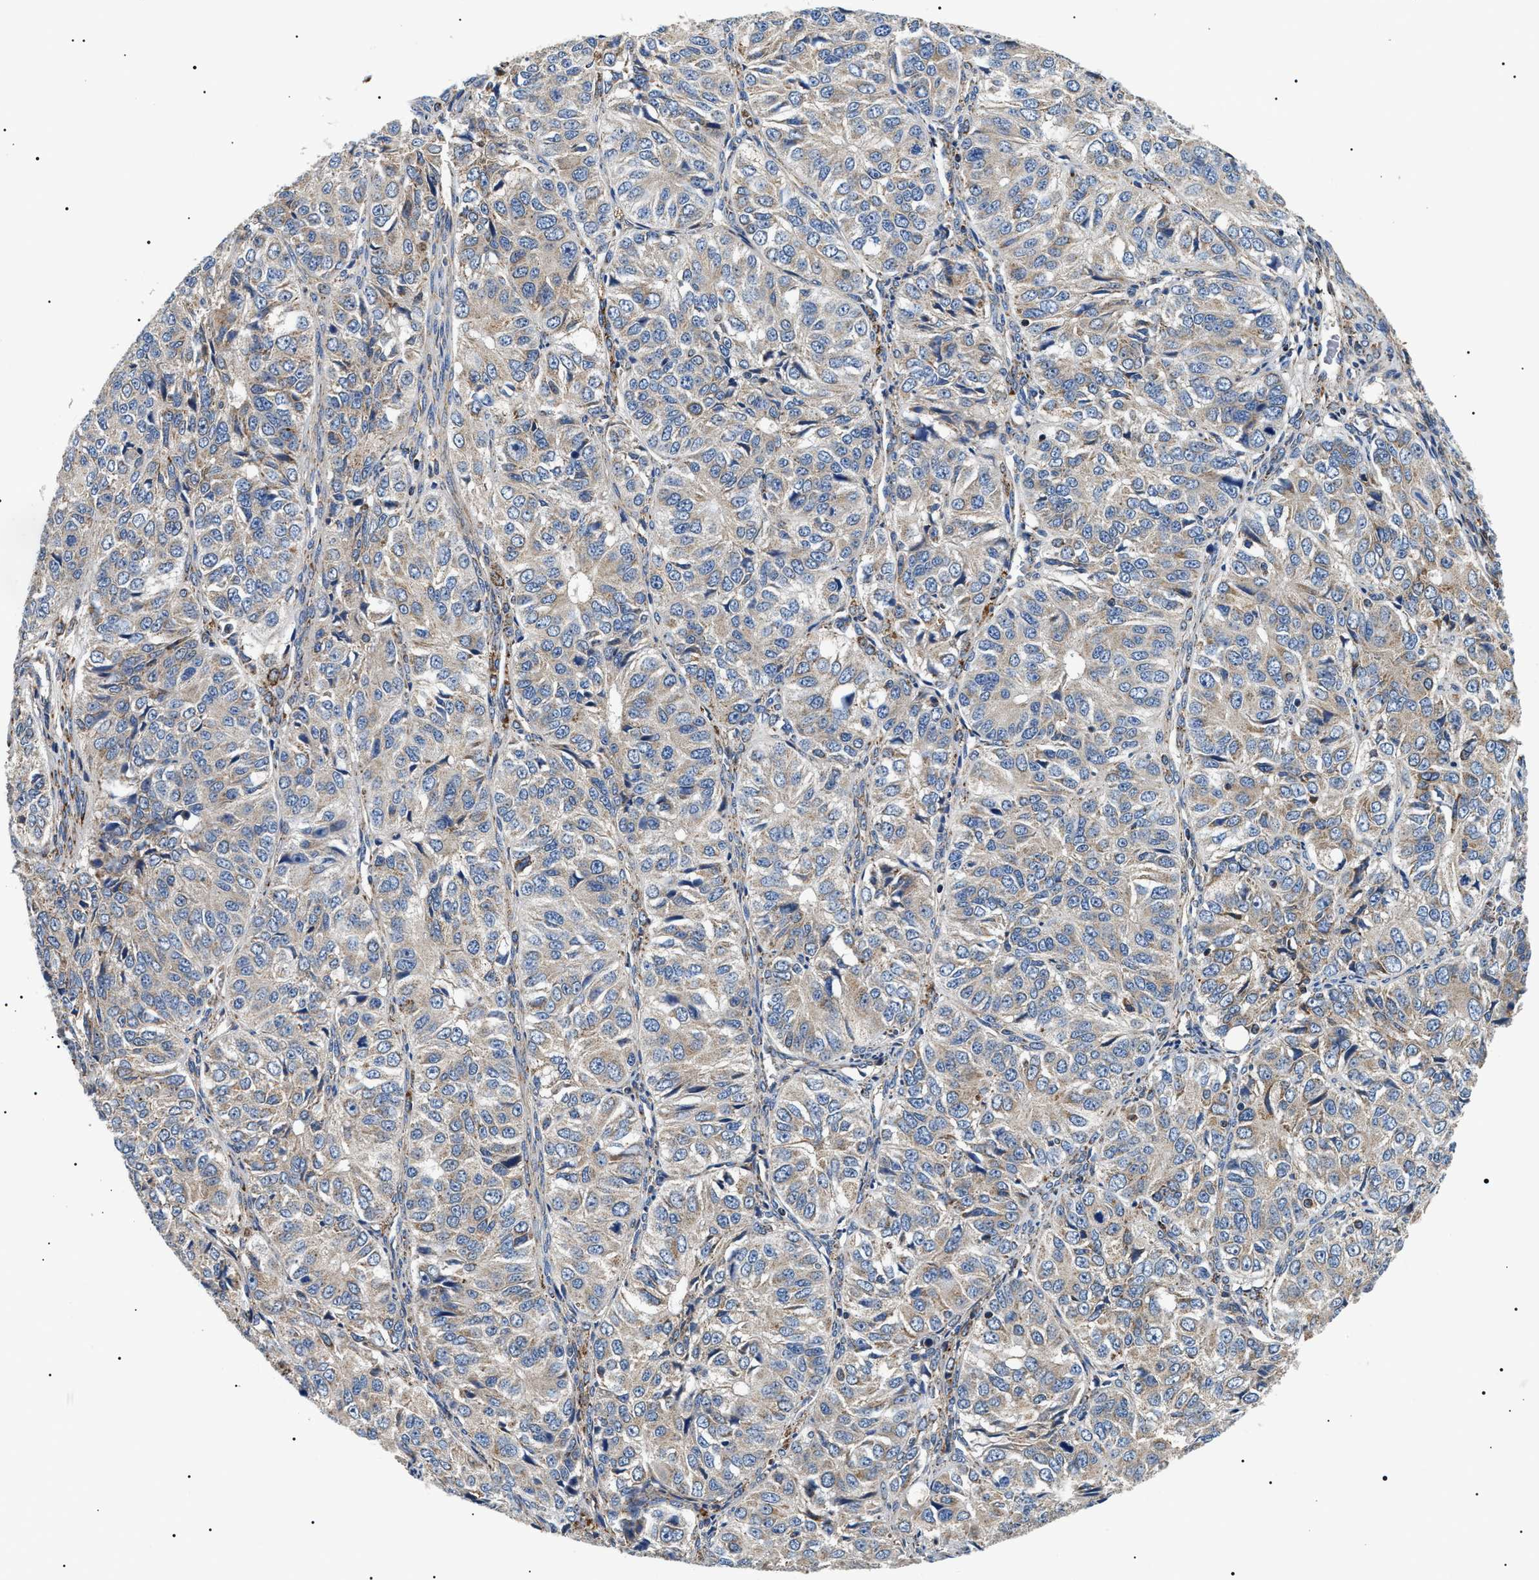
{"staining": {"intensity": "weak", "quantity": "25%-75%", "location": "cytoplasmic/membranous"}, "tissue": "ovarian cancer", "cell_type": "Tumor cells", "image_type": "cancer", "snomed": [{"axis": "morphology", "description": "Carcinoma, endometroid"}, {"axis": "topography", "description": "Ovary"}], "caption": "The immunohistochemical stain highlights weak cytoplasmic/membranous staining in tumor cells of endometroid carcinoma (ovarian) tissue. The protein of interest is stained brown, and the nuclei are stained in blue (DAB (3,3'-diaminobenzidine) IHC with brightfield microscopy, high magnification).", "gene": "OXSM", "patient": {"sex": "female", "age": 51}}